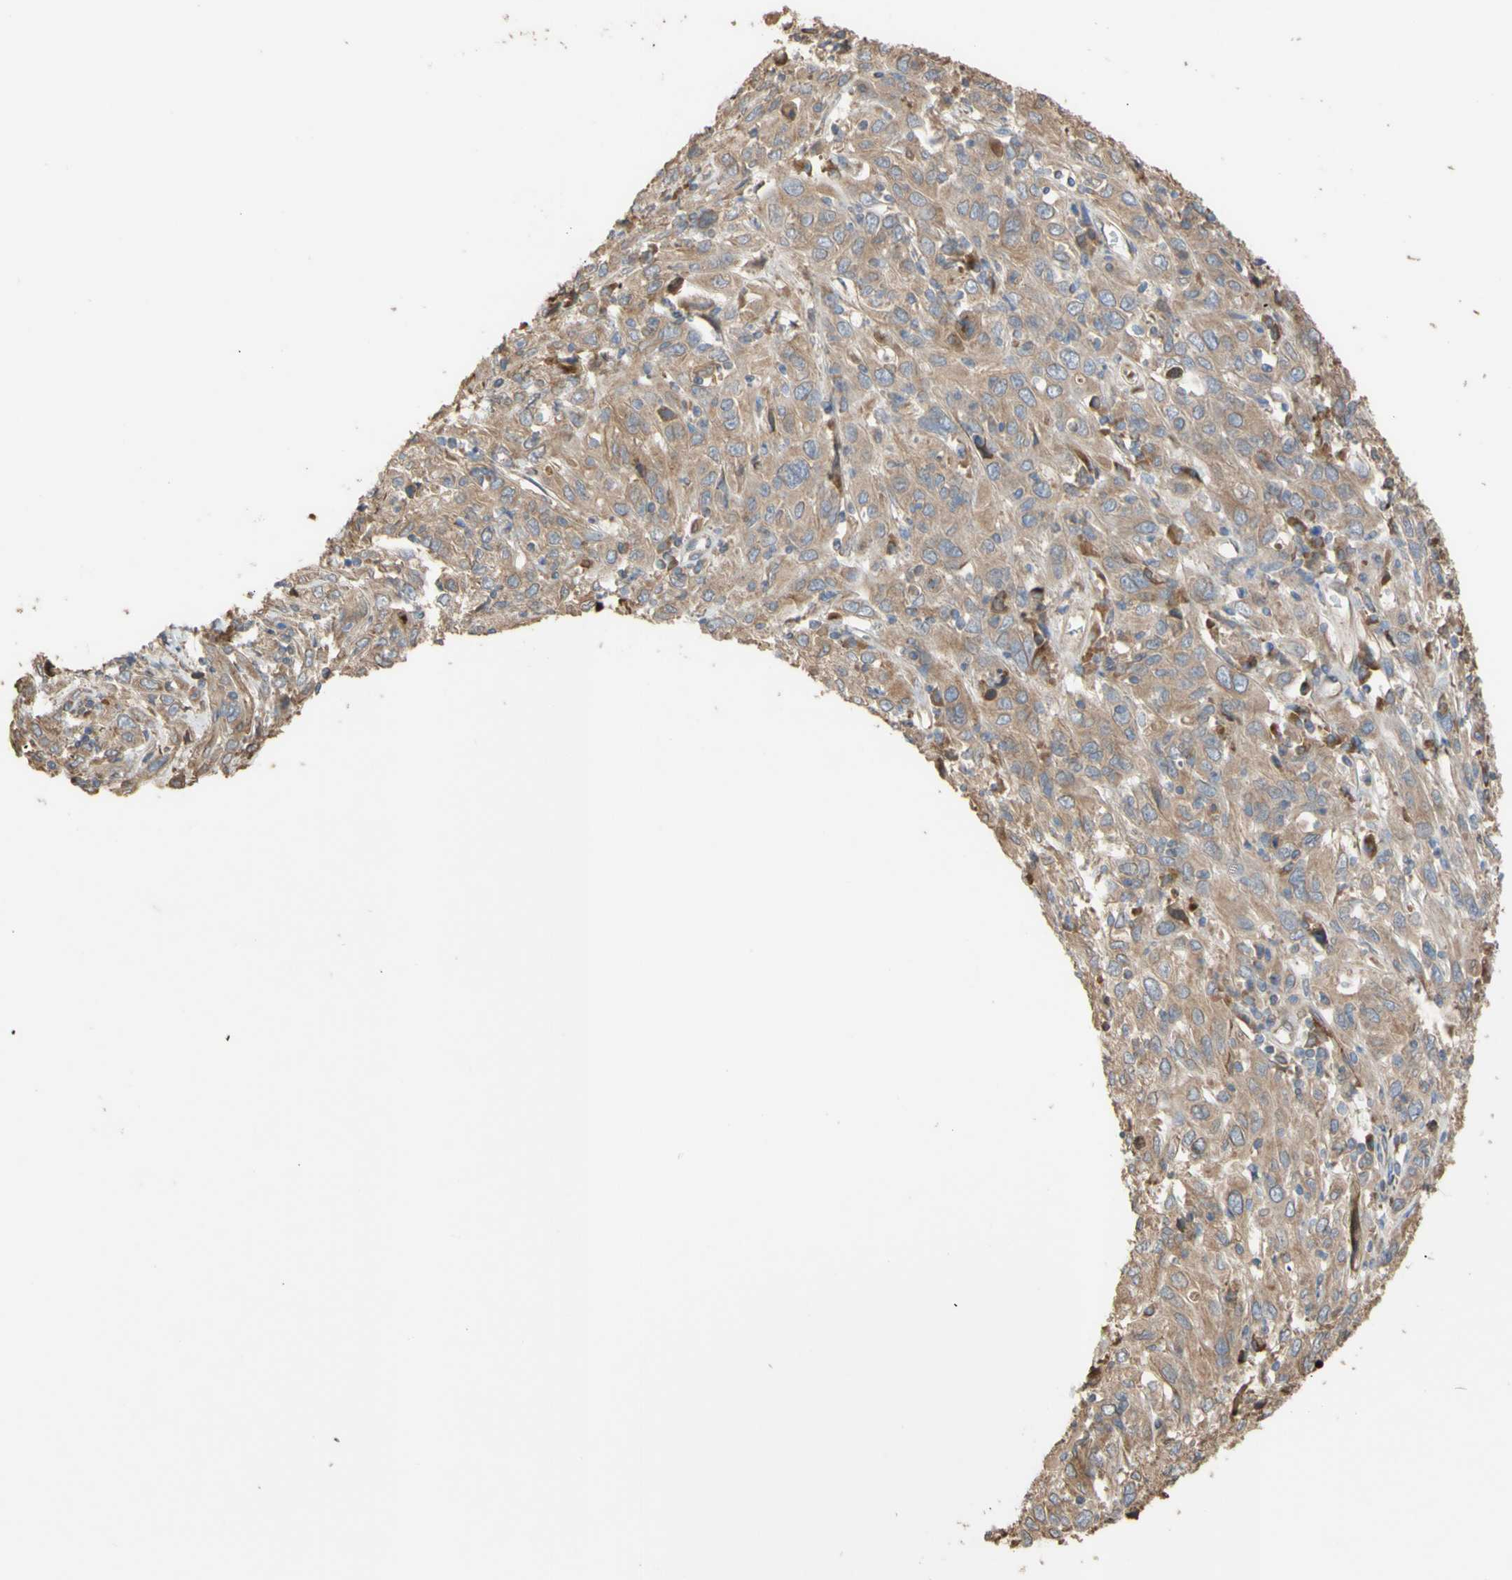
{"staining": {"intensity": "moderate", "quantity": ">75%", "location": "cytoplasmic/membranous"}, "tissue": "cervical cancer", "cell_type": "Tumor cells", "image_type": "cancer", "snomed": [{"axis": "morphology", "description": "Squamous cell carcinoma, NOS"}, {"axis": "topography", "description": "Cervix"}], "caption": "High-magnification brightfield microscopy of cervical cancer stained with DAB (3,3'-diaminobenzidine) (brown) and counterstained with hematoxylin (blue). tumor cells exhibit moderate cytoplasmic/membranous expression is present in approximately>75% of cells.", "gene": "NECTIN3", "patient": {"sex": "female", "age": 46}}